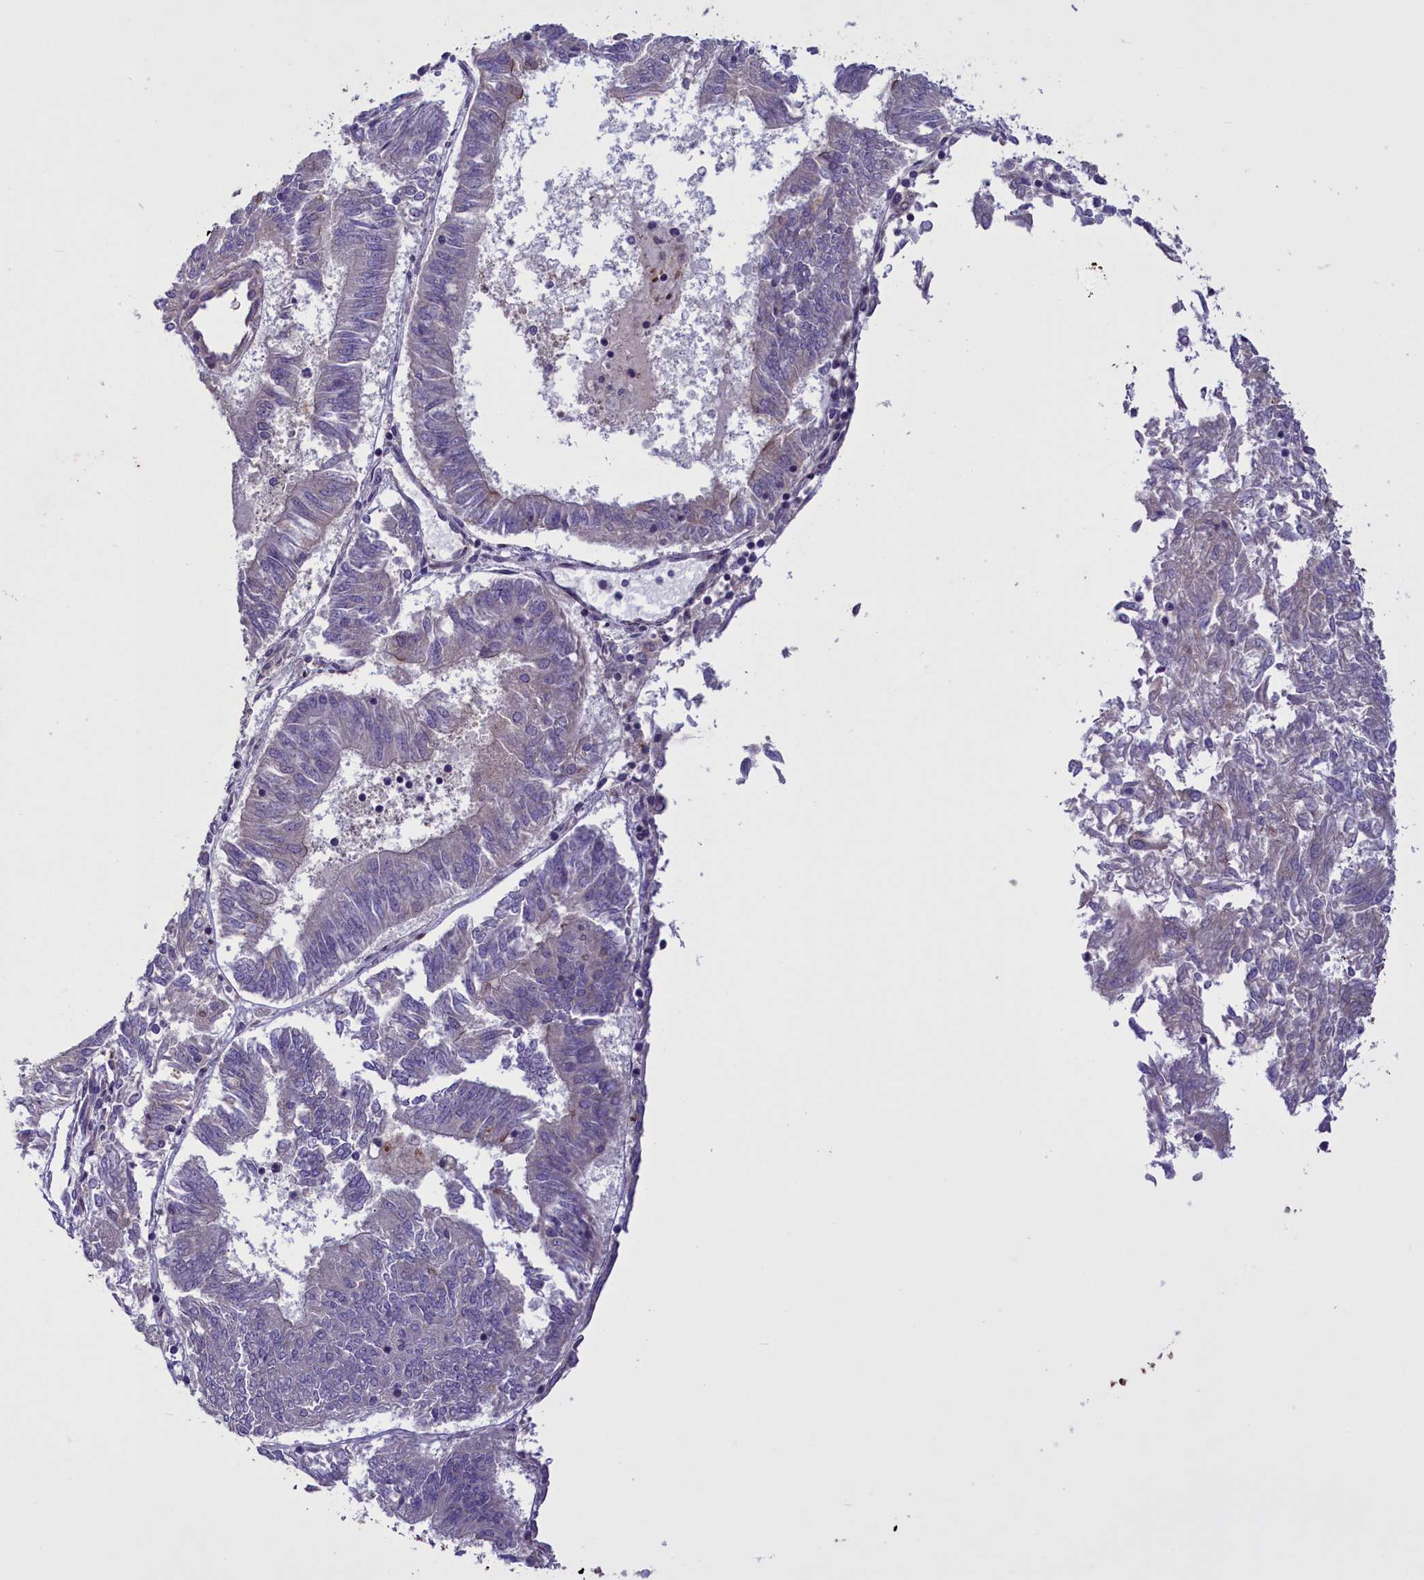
{"staining": {"intensity": "negative", "quantity": "none", "location": "none"}, "tissue": "endometrial cancer", "cell_type": "Tumor cells", "image_type": "cancer", "snomed": [{"axis": "morphology", "description": "Adenocarcinoma, NOS"}, {"axis": "topography", "description": "Endometrium"}], "caption": "Protein analysis of endometrial cancer (adenocarcinoma) shows no significant expression in tumor cells.", "gene": "MAN2C1", "patient": {"sex": "female", "age": 58}}